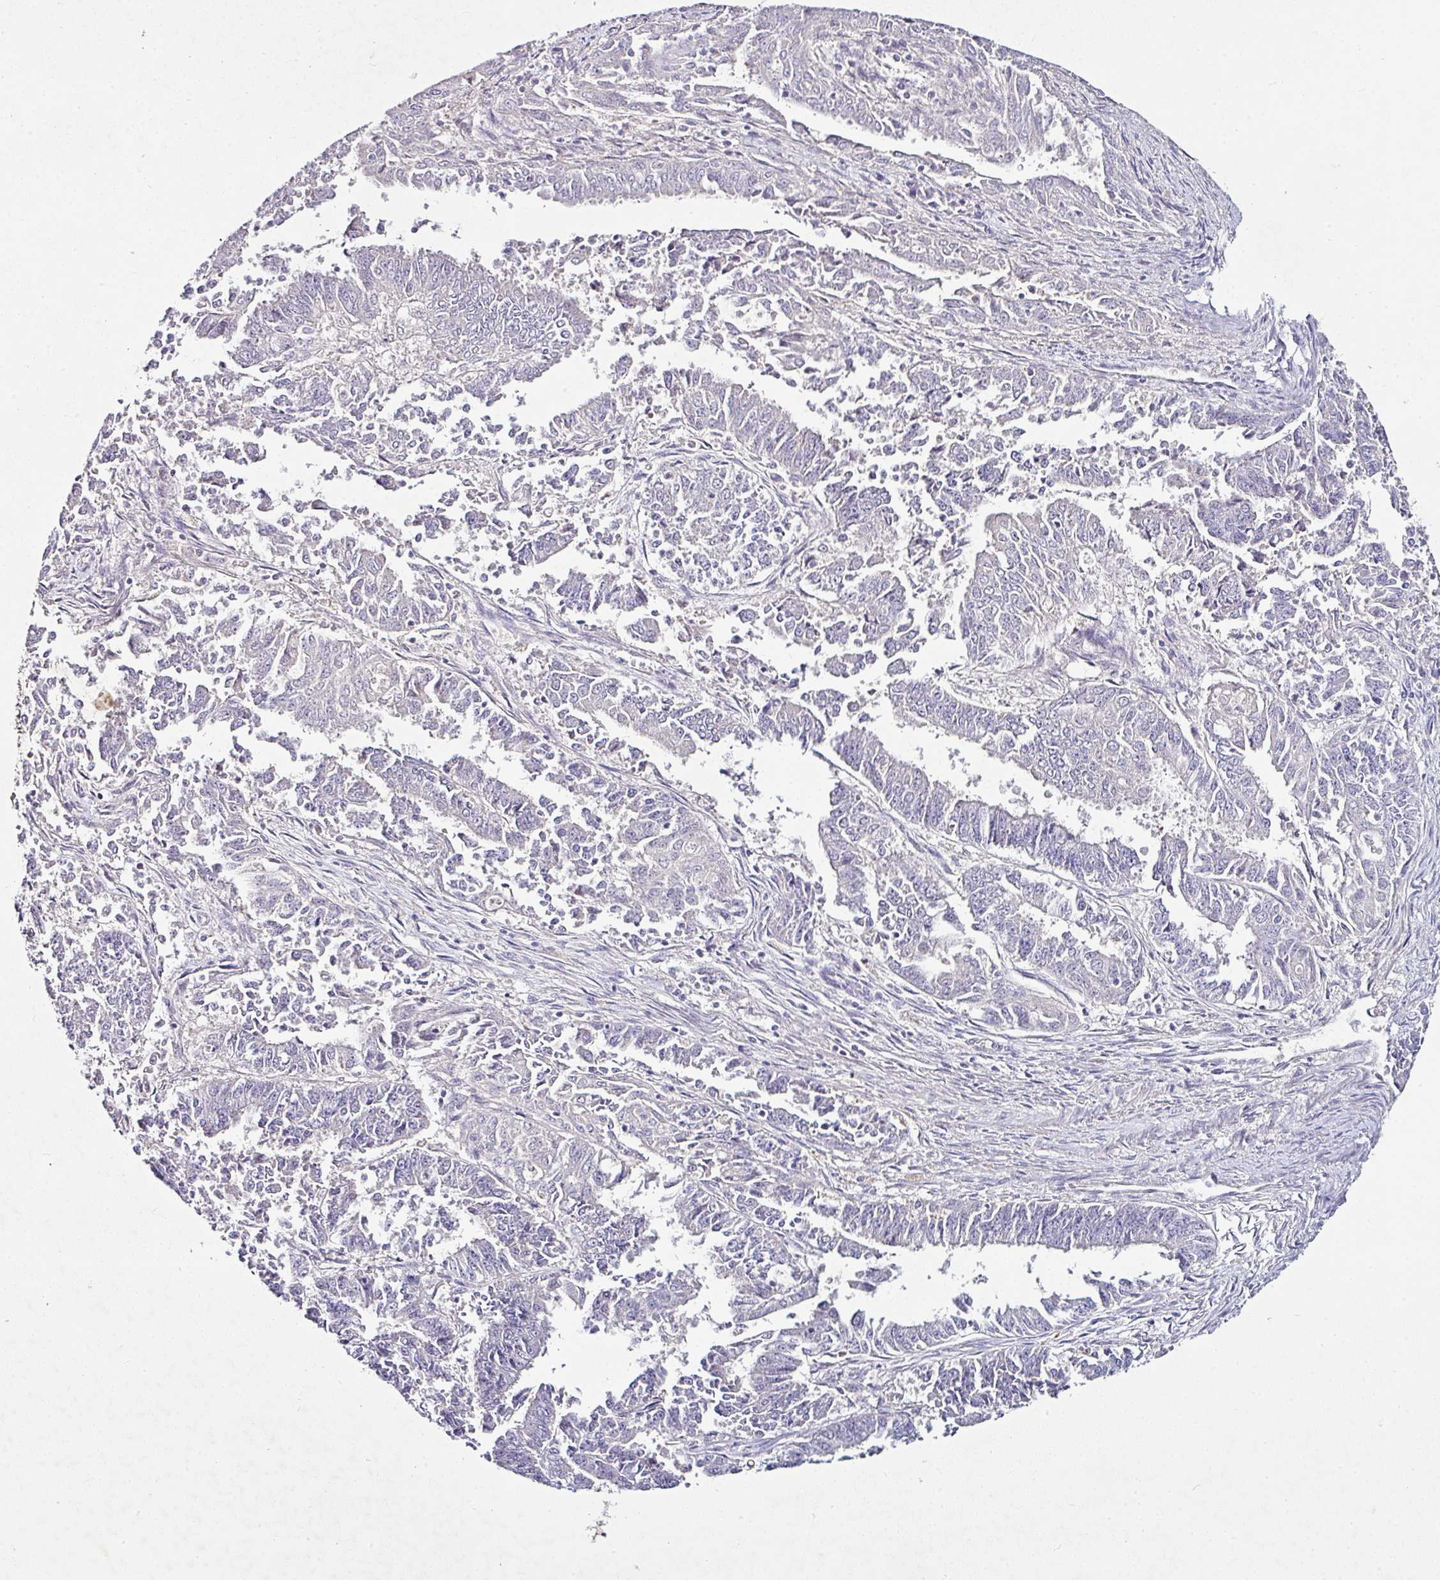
{"staining": {"intensity": "negative", "quantity": "none", "location": "none"}, "tissue": "endometrial cancer", "cell_type": "Tumor cells", "image_type": "cancer", "snomed": [{"axis": "morphology", "description": "Adenocarcinoma, NOS"}, {"axis": "topography", "description": "Endometrium"}], "caption": "Tumor cells show no significant expression in adenocarcinoma (endometrial).", "gene": "AEBP2", "patient": {"sex": "female", "age": 73}}